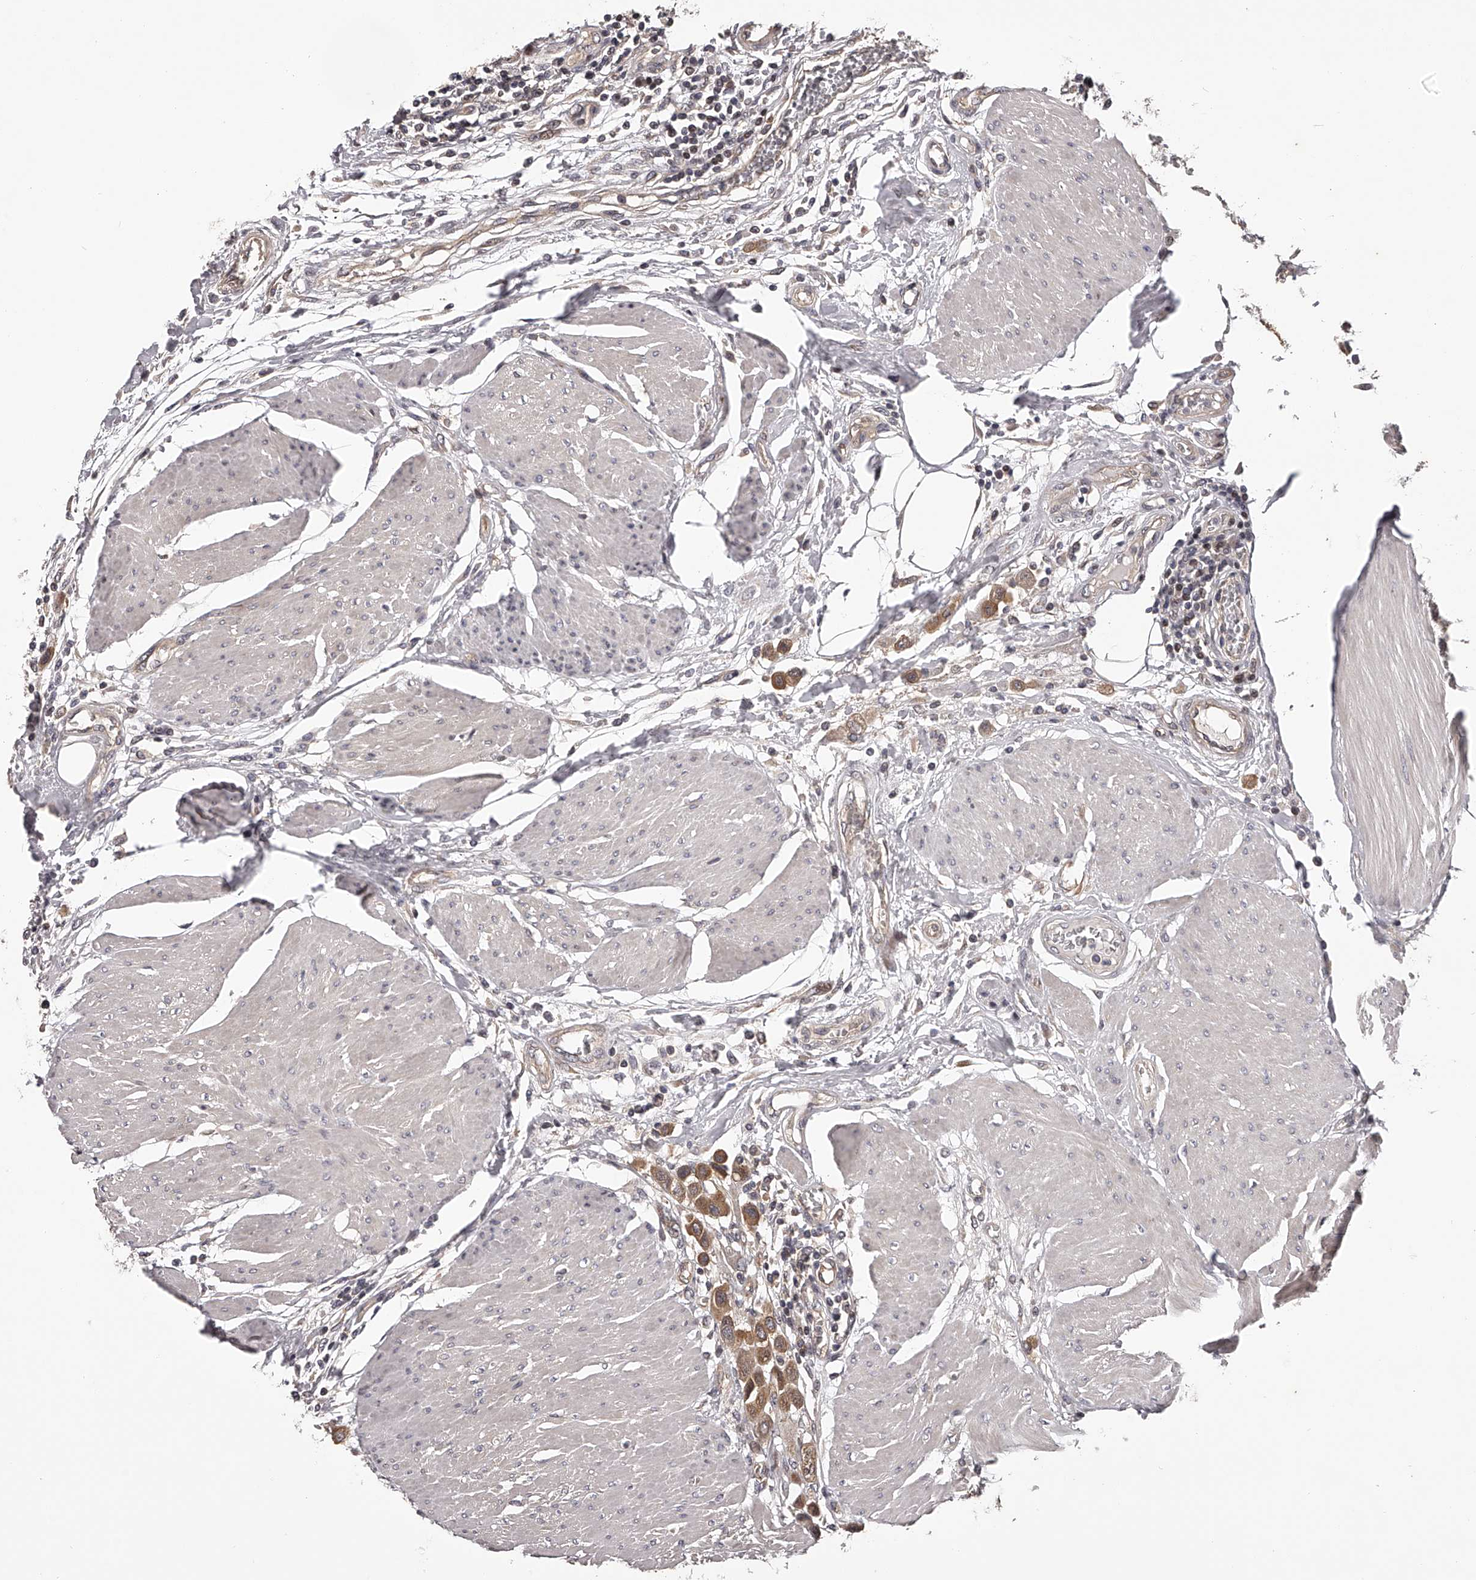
{"staining": {"intensity": "moderate", "quantity": ">75%", "location": "cytoplasmic/membranous"}, "tissue": "urothelial cancer", "cell_type": "Tumor cells", "image_type": "cancer", "snomed": [{"axis": "morphology", "description": "Urothelial carcinoma, High grade"}, {"axis": "topography", "description": "Urinary bladder"}], "caption": "Approximately >75% of tumor cells in urothelial cancer reveal moderate cytoplasmic/membranous protein positivity as visualized by brown immunohistochemical staining.", "gene": "PFDN2", "patient": {"sex": "male", "age": 50}}